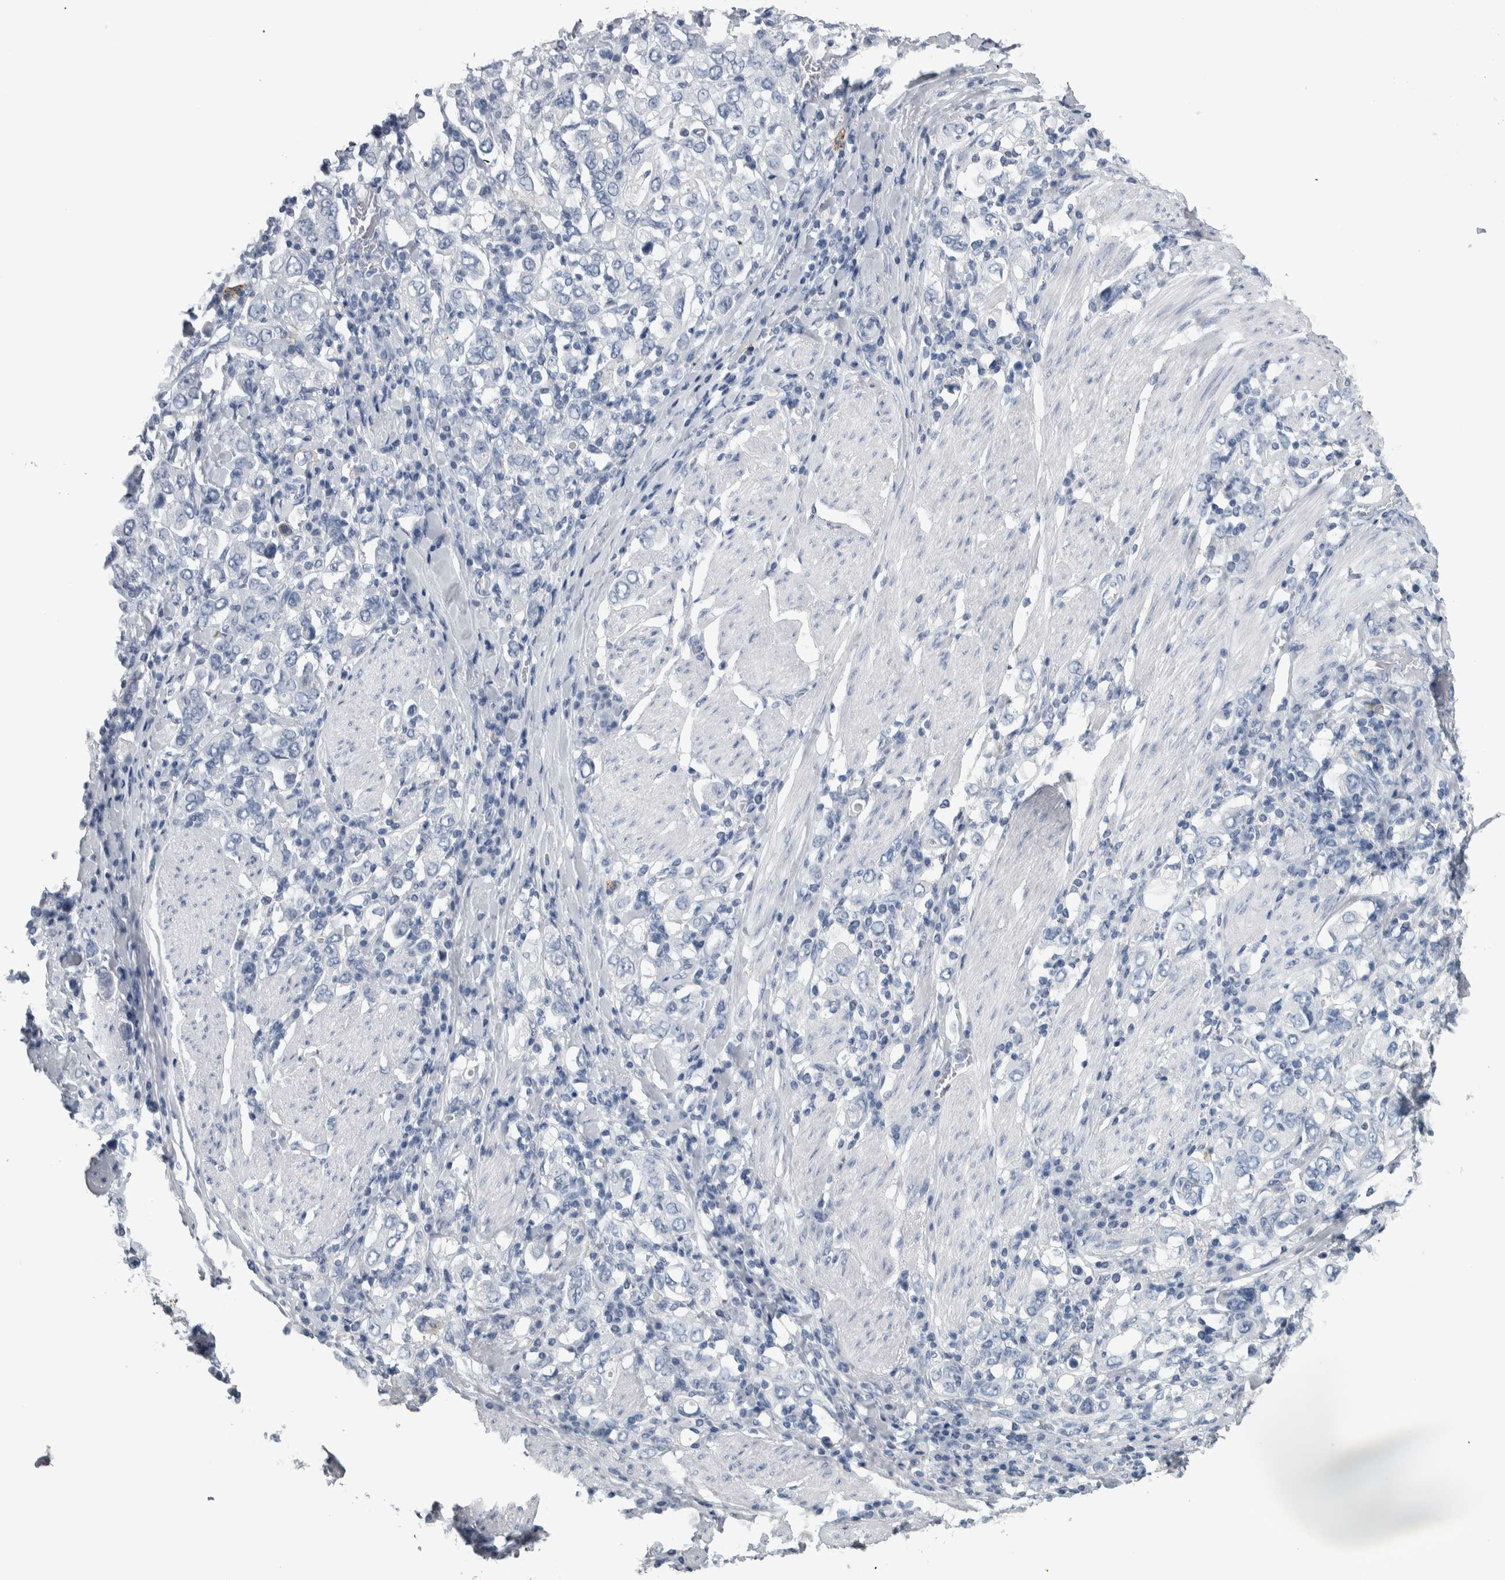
{"staining": {"intensity": "strong", "quantity": "<25%", "location": "cytoplasmic/membranous"}, "tissue": "stomach cancer", "cell_type": "Tumor cells", "image_type": "cancer", "snomed": [{"axis": "morphology", "description": "Adenocarcinoma, NOS"}, {"axis": "topography", "description": "Stomach, upper"}], "caption": "Immunohistochemical staining of human stomach cancer displays strong cytoplasmic/membranous protein positivity in approximately <25% of tumor cells. The staining was performed using DAB, with brown indicating positive protein expression. Nuclei are stained blue with hematoxylin.", "gene": "CDH17", "patient": {"sex": "male", "age": 62}}